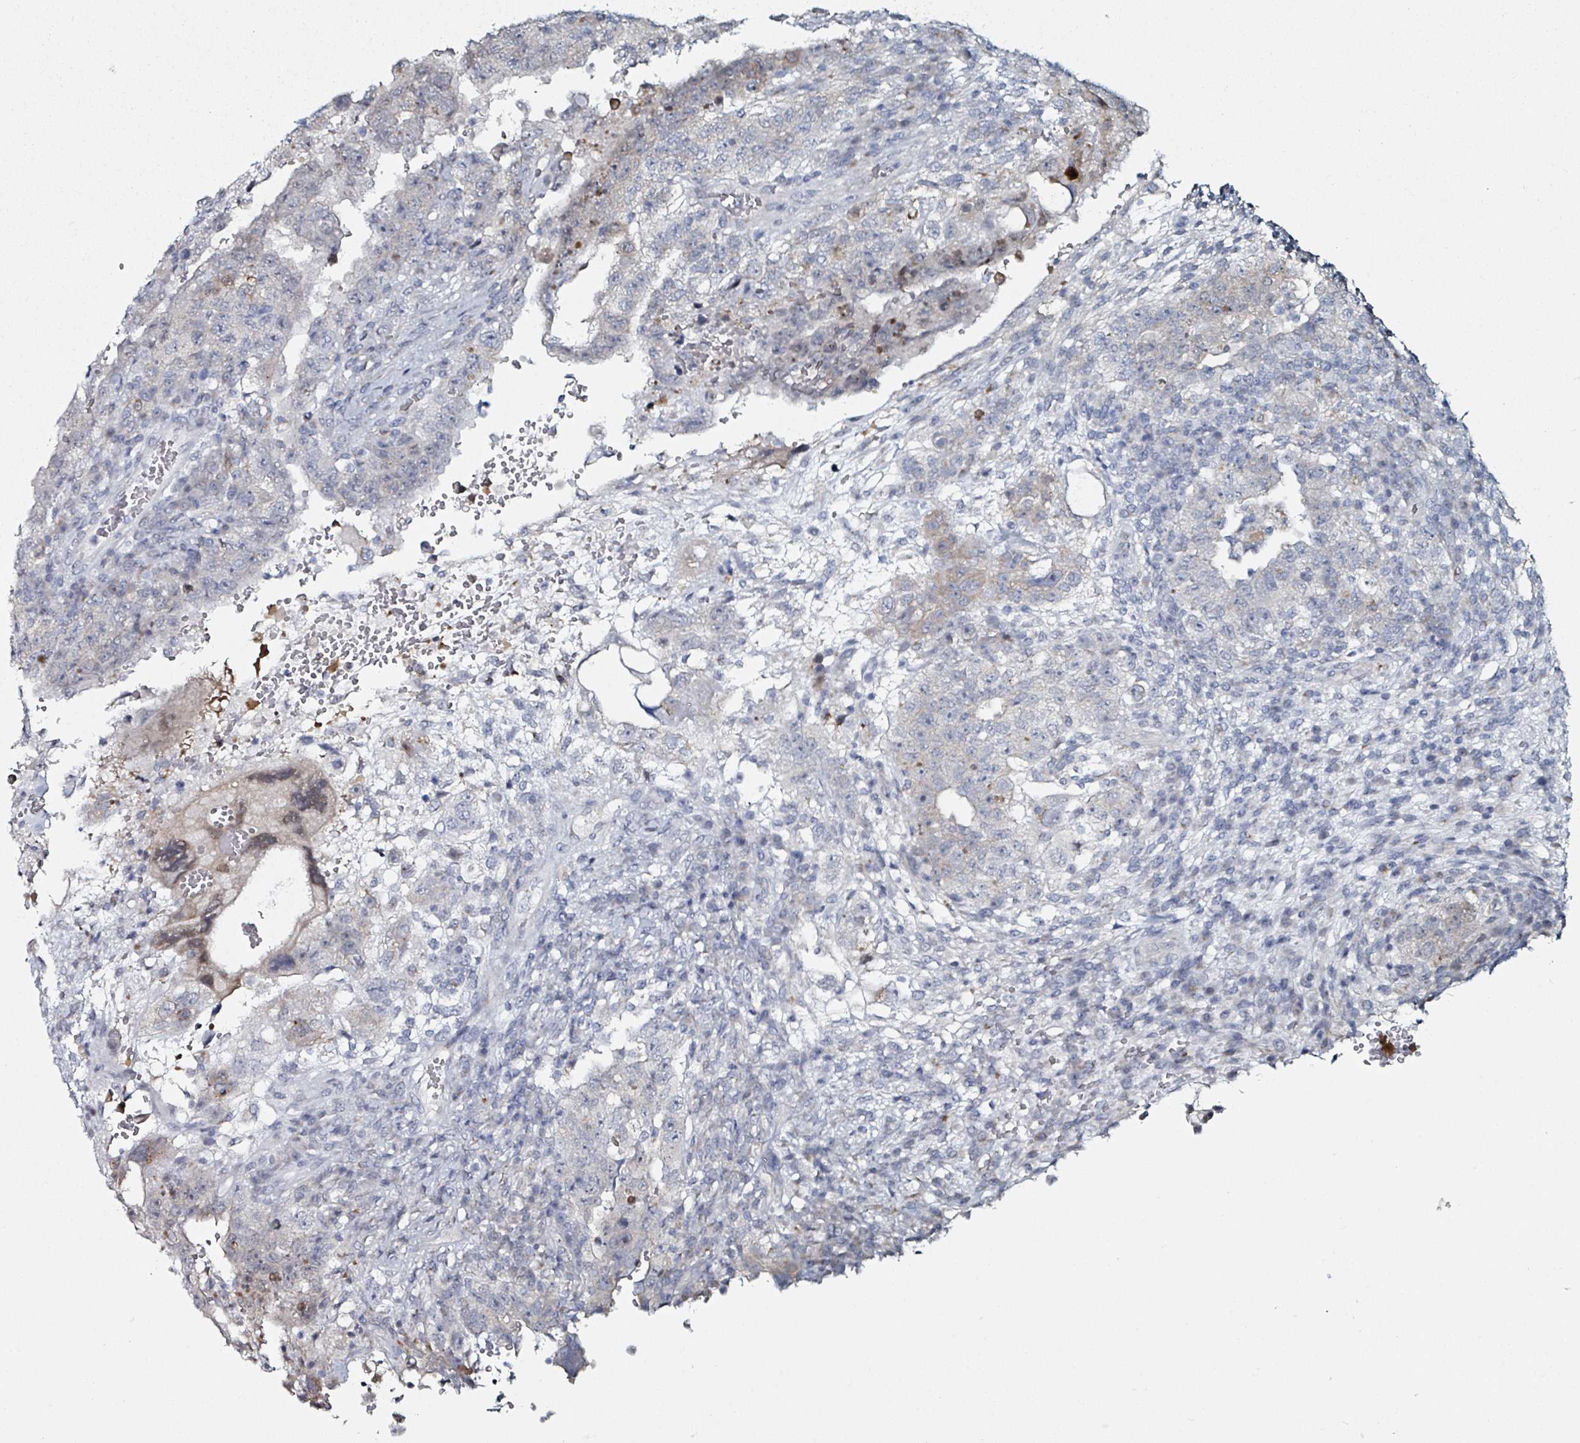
{"staining": {"intensity": "negative", "quantity": "none", "location": "none"}, "tissue": "testis cancer", "cell_type": "Tumor cells", "image_type": "cancer", "snomed": [{"axis": "morphology", "description": "Carcinoma, Embryonal, NOS"}, {"axis": "topography", "description": "Testis"}], "caption": "Immunohistochemical staining of human testis cancer (embryonal carcinoma) shows no significant positivity in tumor cells.", "gene": "B3GAT3", "patient": {"sex": "male", "age": 26}}